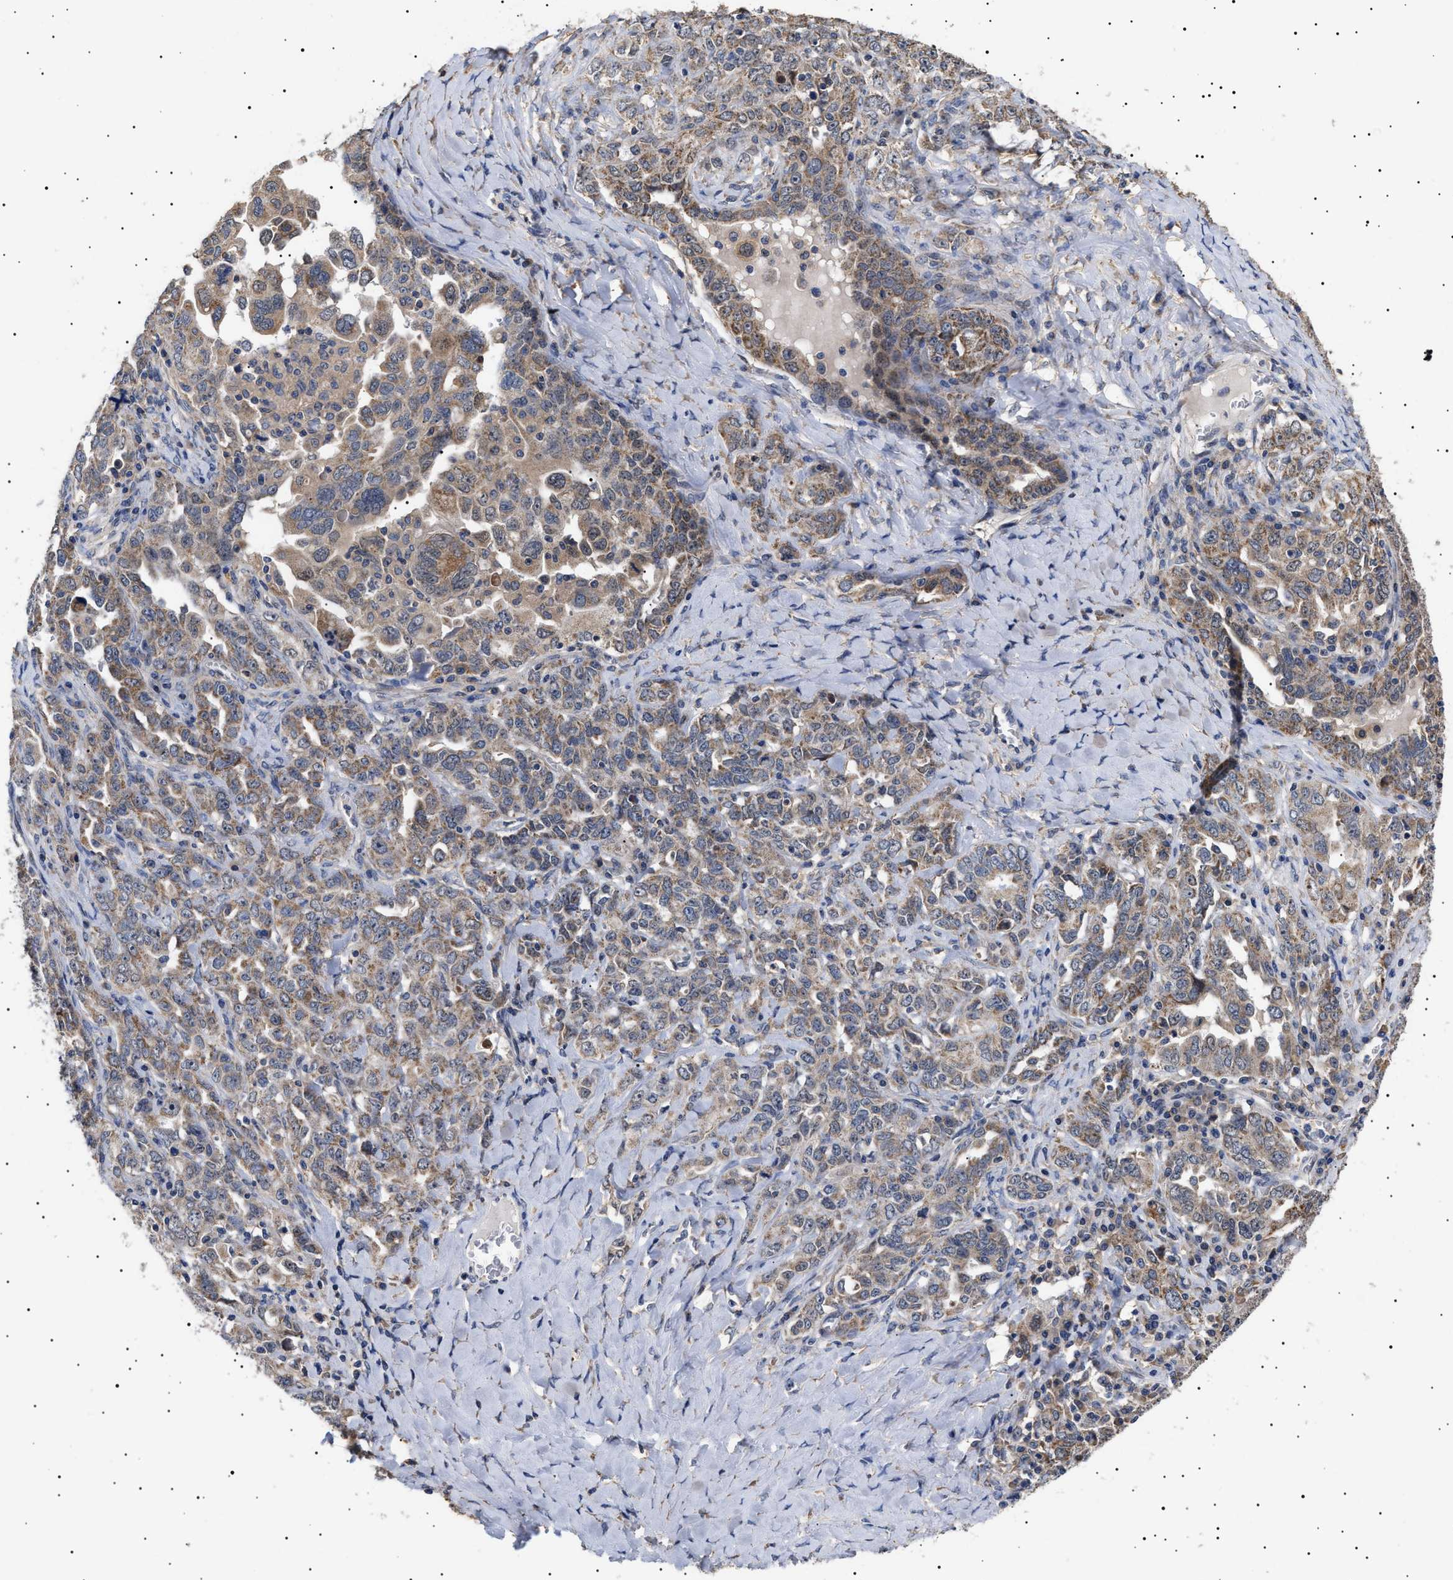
{"staining": {"intensity": "weak", "quantity": ">75%", "location": "cytoplasmic/membranous"}, "tissue": "ovarian cancer", "cell_type": "Tumor cells", "image_type": "cancer", "snomed": [{"axis": "morphology", "description": "Carcinoma, endometroid"}, {"axis": "topography", "description": "Ovary"}], "caption": "Immunohistochemistry (IHC) (DAB) staining of human ovarian endometroid carcinoma demonstrates weak cytoplasmic/membranous protein staining in approximately >75% of tumor cells.", "gene": "KRBA1", "patient": {"sex": "female", "age": 62}}